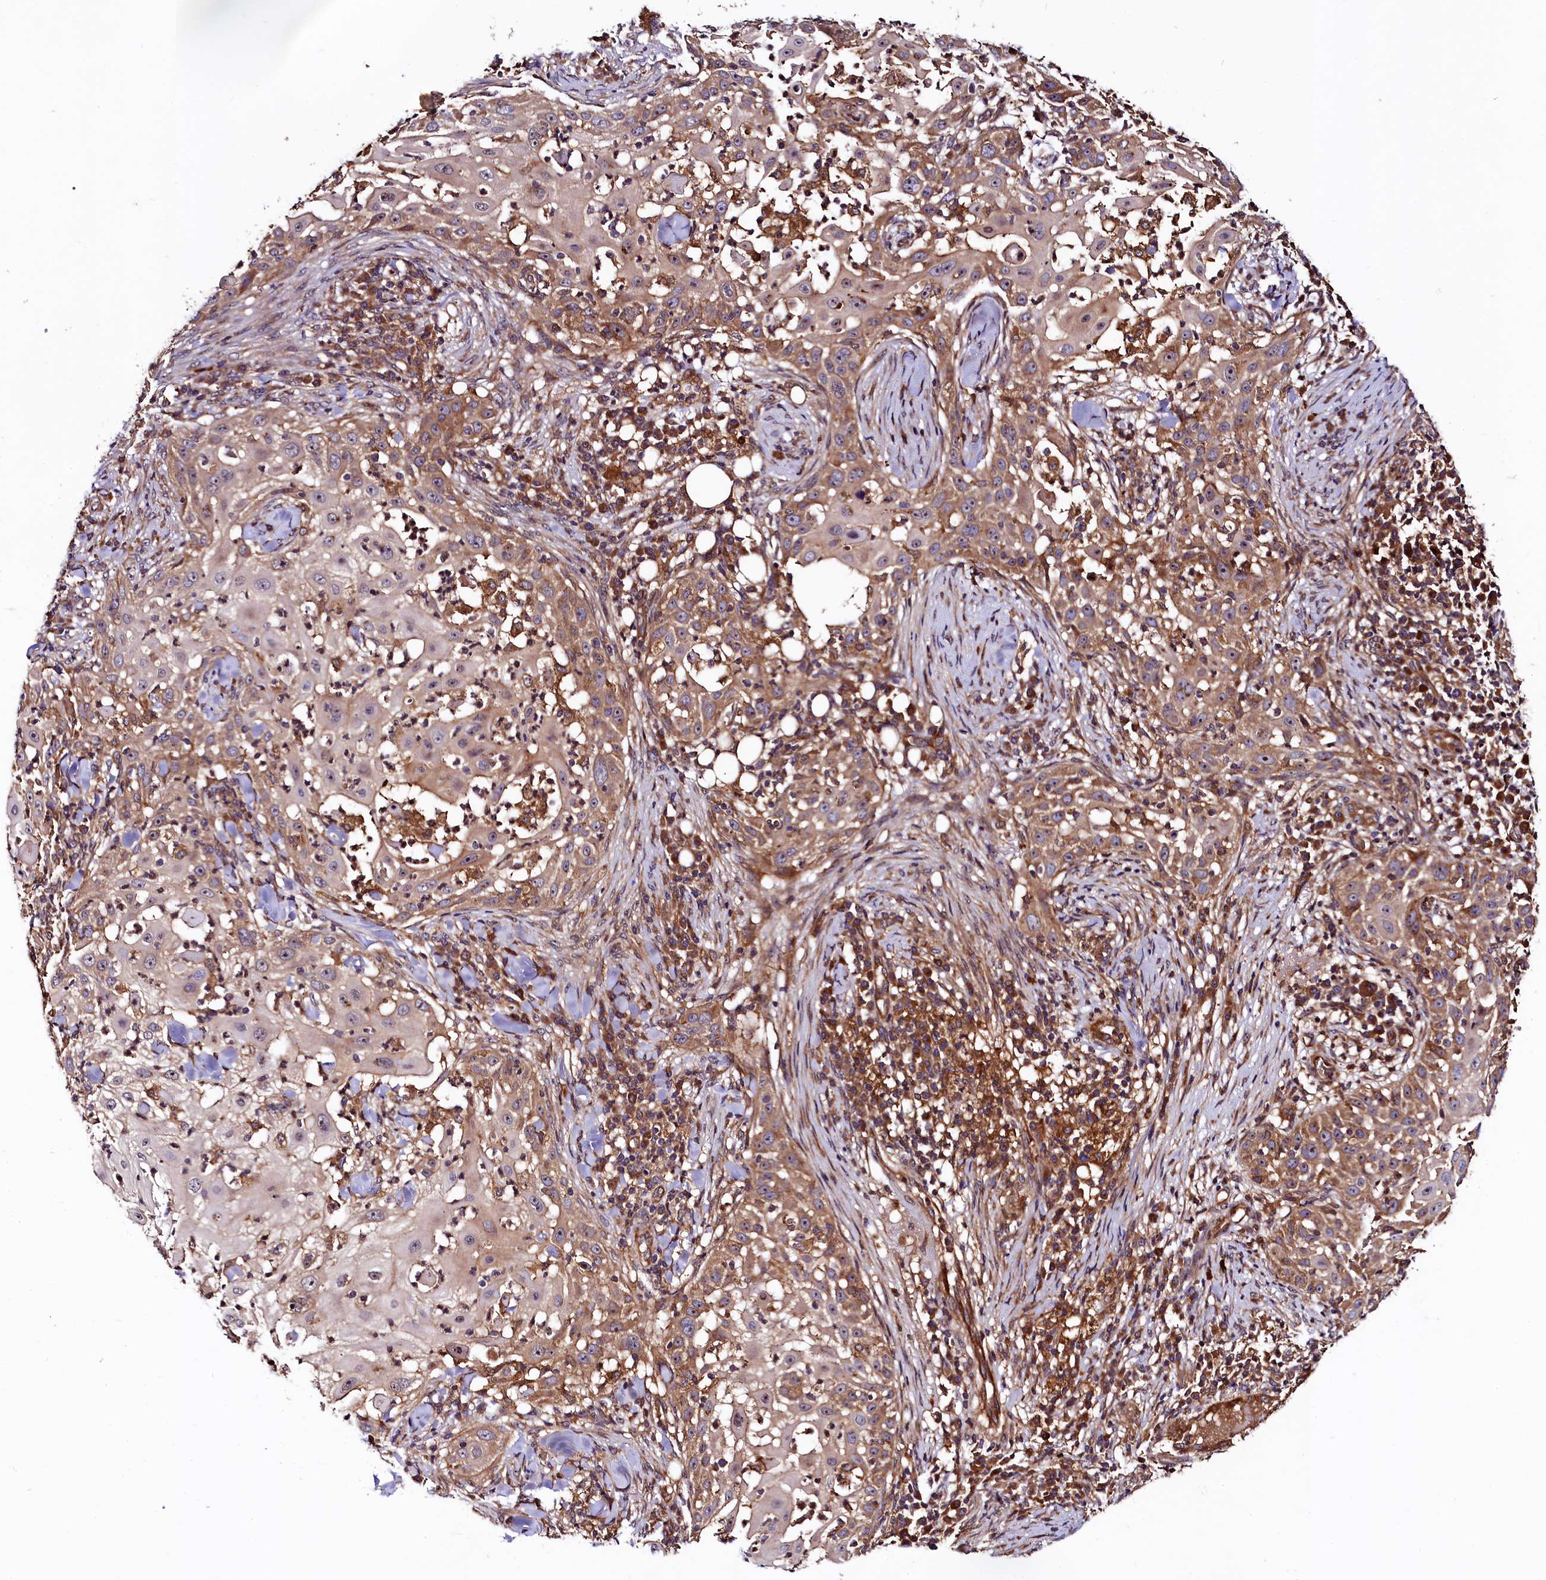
{"staining": {"intensity": "moderate", "quantity": "25%-75%", "location": "cytoplasmic/membranous"}, "tissue": "skin cancer", "cell_type": "Tumor cells", "image_type": "cancer", "snomed": [{"axis": "morphology", "description": "Squamous cell carcinoma, NOS"}, {"axis": "topography", "description": "Skin"}], "caption": "Tumor cells exhibit medium levels of moderate cytoplasmic/membranous expression in about 25%-75% of cells in human skin cancer.", "gene": "VPS35", "patient": {"sex": "female", "age": 44}}